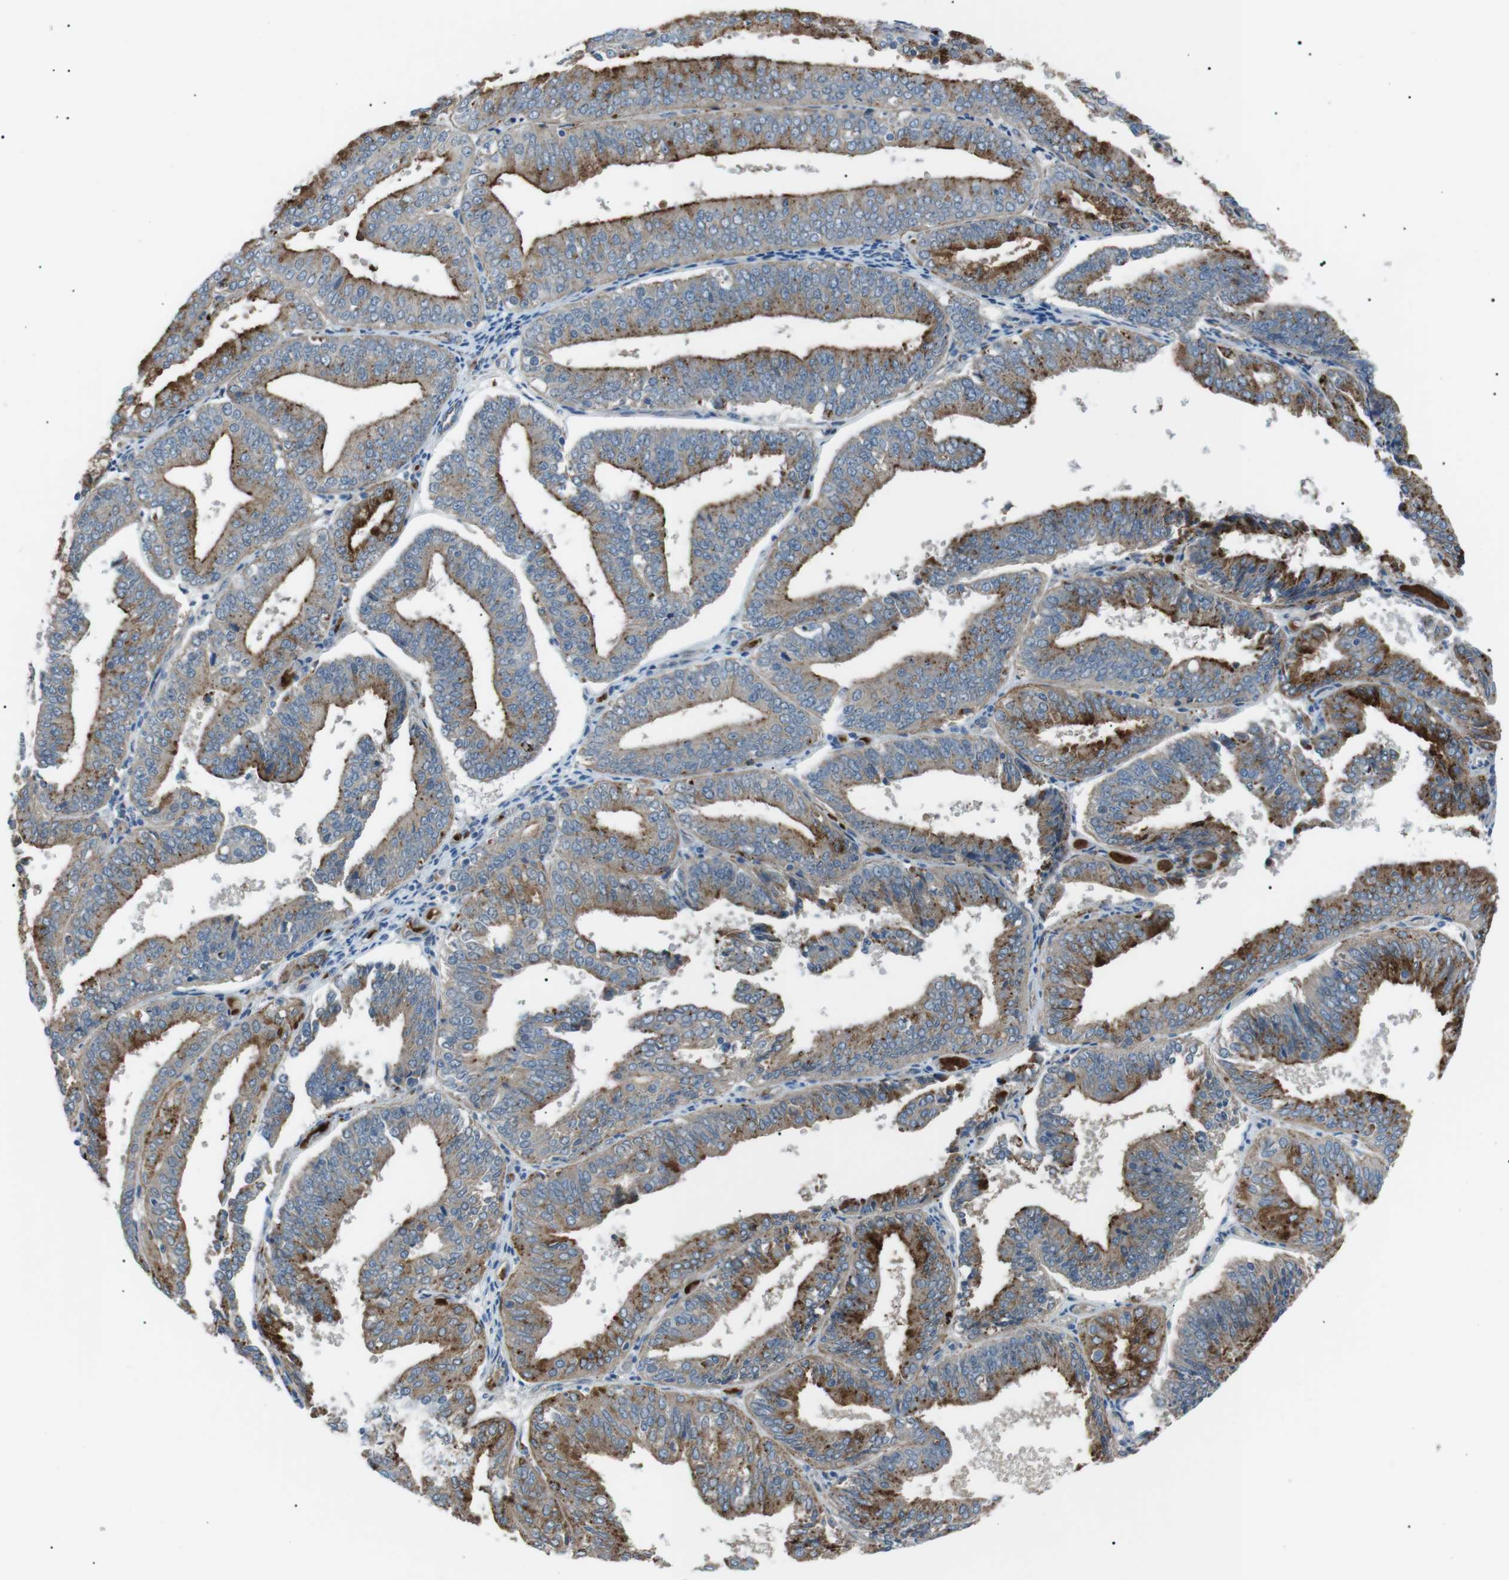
{"staining": {"intensity": "moderate", "quantity": ">75%", "location": "cytoplasmic/membranous"}, "tissue": "endometrial cancer", "cell_type": "Tumor cells", "image_type": "cancer", "snomed": [{"axis": "morphology", "description": "Adenocarcinoma, NOS"}, {"axis": "topography", "description": "Endometrium"}], "caption": "Protein staining exhibits moderate cytoplasmic/membranous expression in about >75% of tumor cells in endometrial adenocarcinoma.", "gene": "B4GALNT2", "patient": {"sex": "female", "age": 63}}